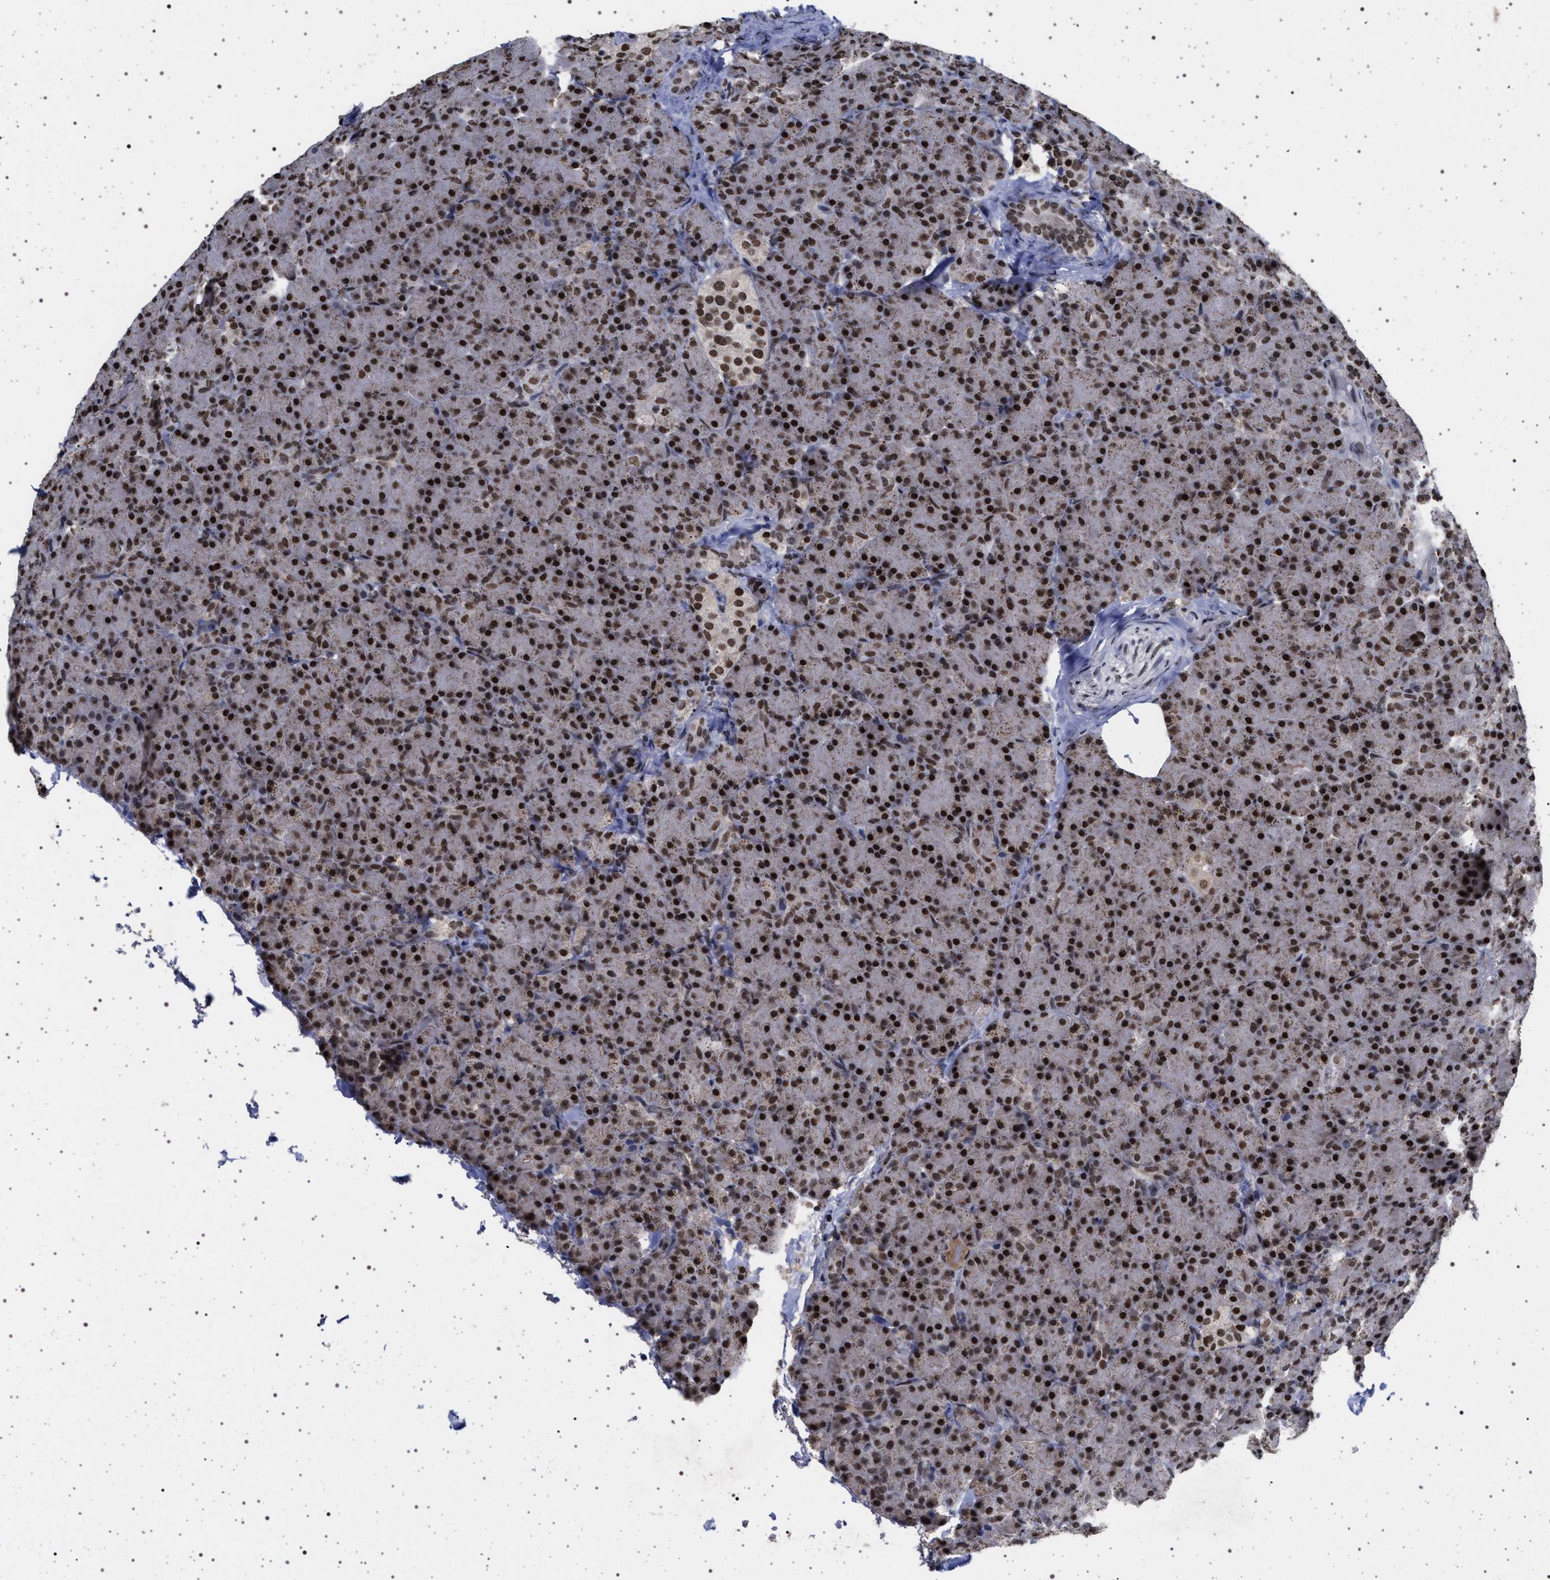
{"staining": {"intensity": "moderate", "quantity": "25%-75%", "location": "nuclear"}, "tissue": "pancreas", "cell_type": "Exocrine glandular cells", "image_type": "normal", "snomed": [{"axis": "morphology", "description": "Normal tissue, NOS"}, {"axis": "topography", "description": "Pancreas"}], "caption": "Immunohistochemistry (IHC) of normal pancreas reveals medium levels of moderate nuclear expression in approximately 25%-75% of exocrine glandular cells.", "gene": "PHF12", "patient": {"sex": "female", "age": 43}}